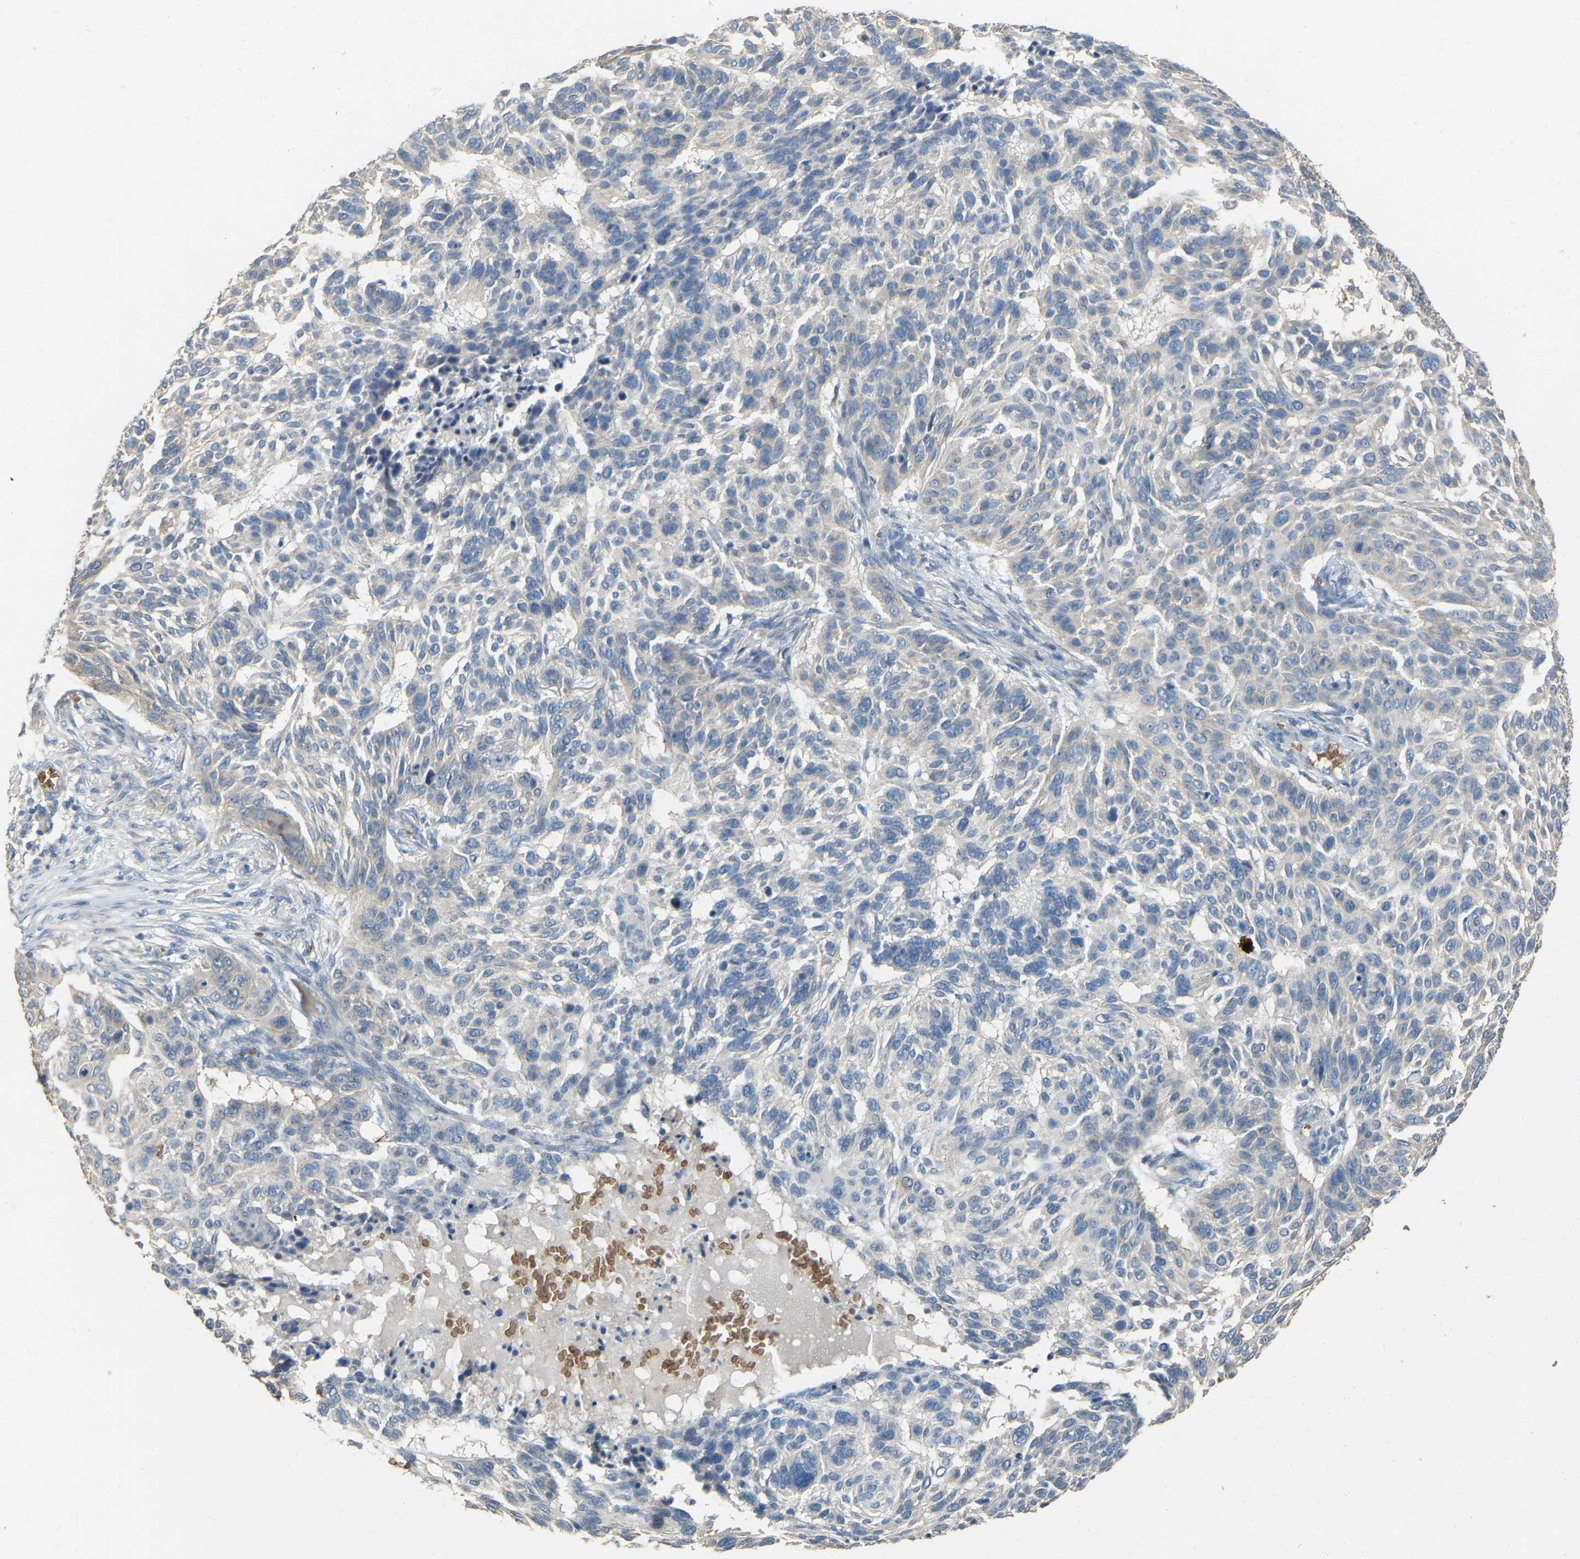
{"staining": {"intensity": "negative", "quantity": "none", "location": "none"}, "tissue": "skin cancer", "cell_type": "Tumor cells", "image_type": "cancer", "snomed": [{"axis": "morphology", "description": "Basal cell carcinoma"}, {"axis": "topography", "description": "Skin"}], "caption": "Skin cancer (basal cell carcinoma) stained for a protein using IHC exhibits no expression tumor cells.", "gene": "CFAP298", "patient": {"sex": "male", "age": 85}}